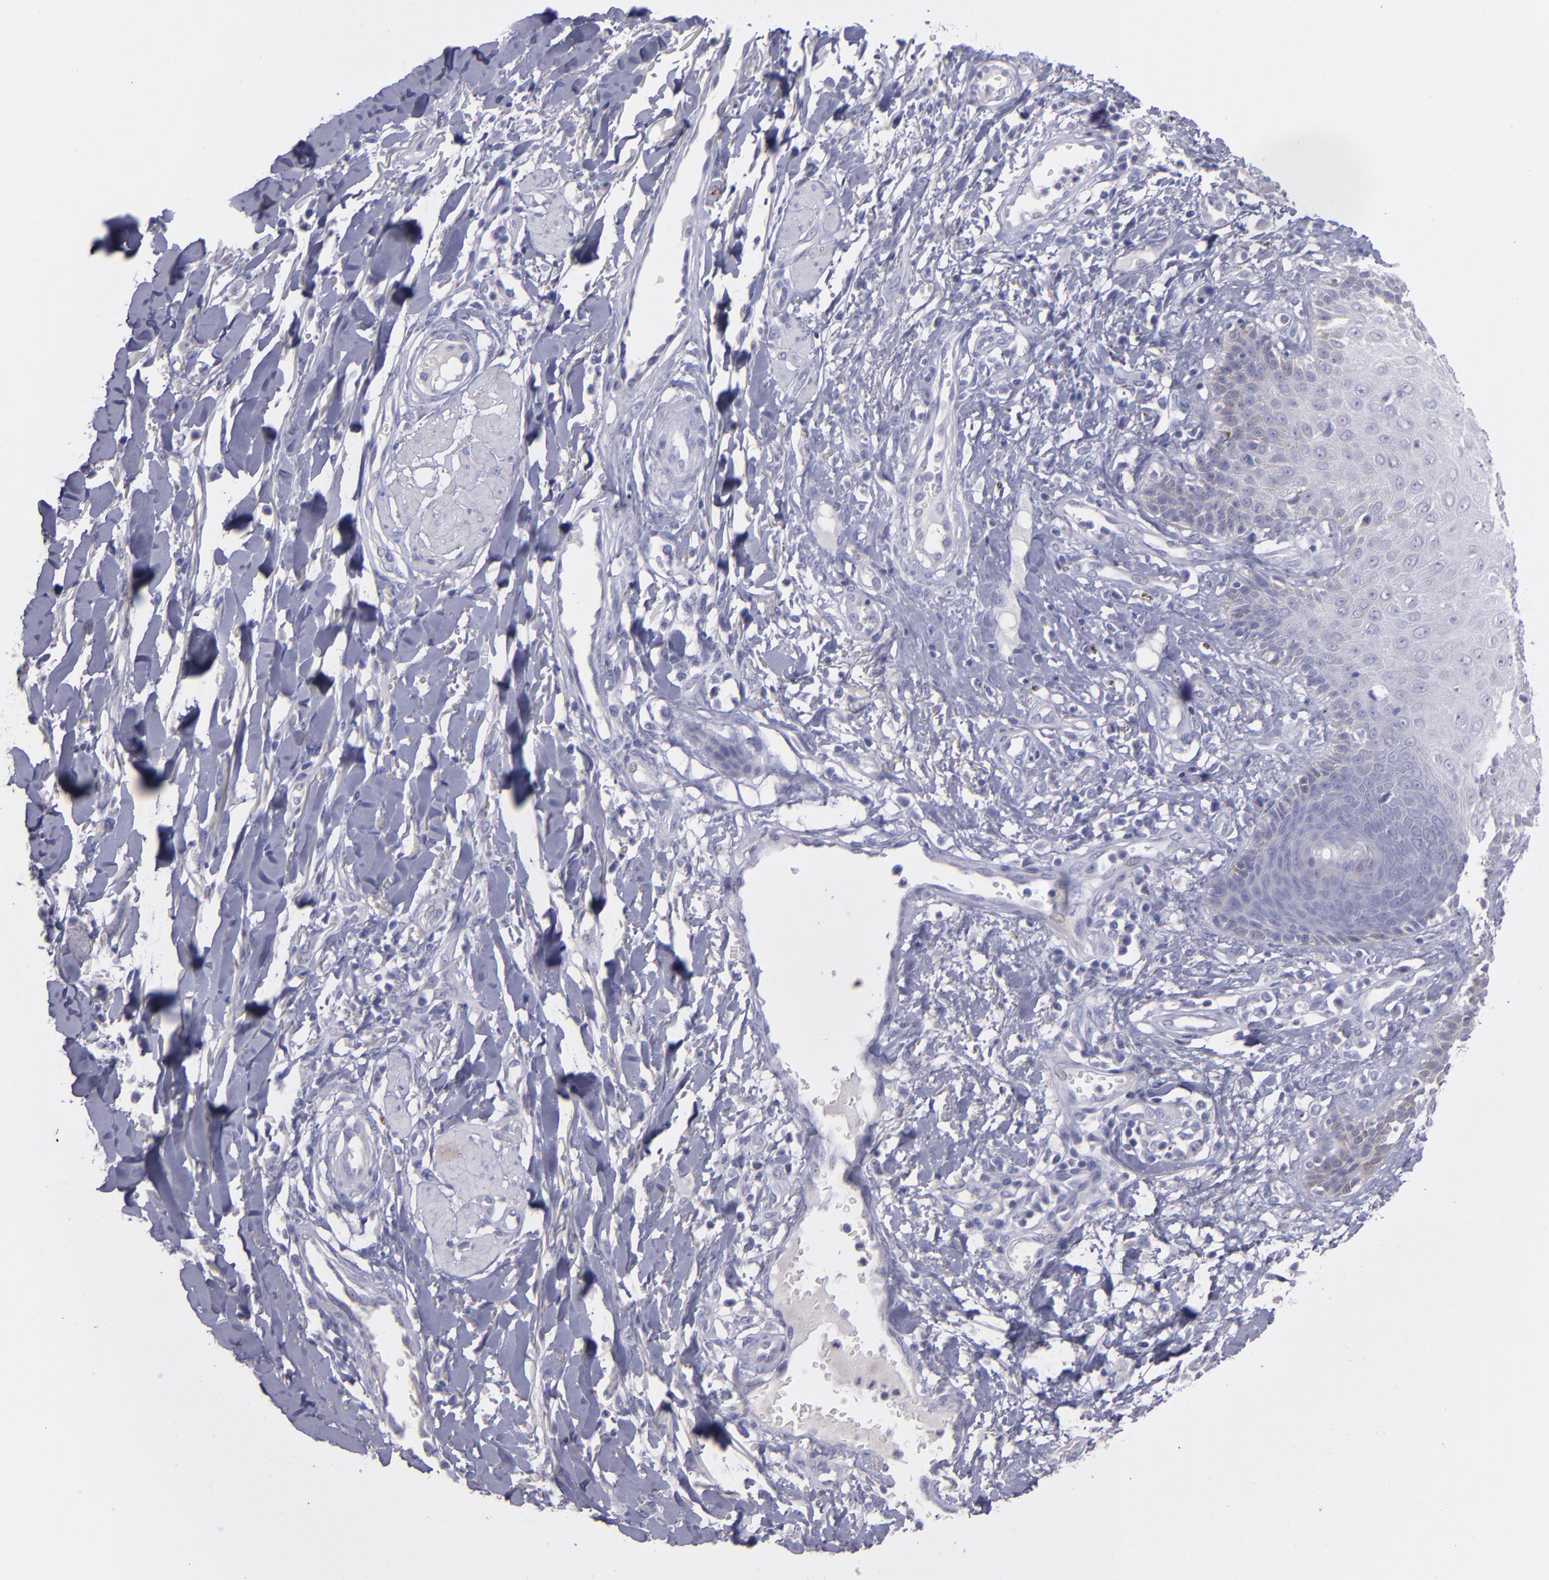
{"staining": {"intensity": "negative", "quantity": "none", "location": "none"}, "tissue": "skin cancer", "cell_type": "Tumor cells", "image_type": "cancer", "snomed": [{"axis": "morphology", "description": "Squamous cell carcinoma, NOS"}, {"axis": "topography", "description": "Skin"}], "caption": "Tumor cells are negative for brown protein staining in skin cancer. (Brightfield microscopy of DAB (3,3'-diaminobenzidine) immunohistochemistry (IHC) at high magnification).", "gene": "SNAP25", "patient": {"sex": "female", "age": 59}}